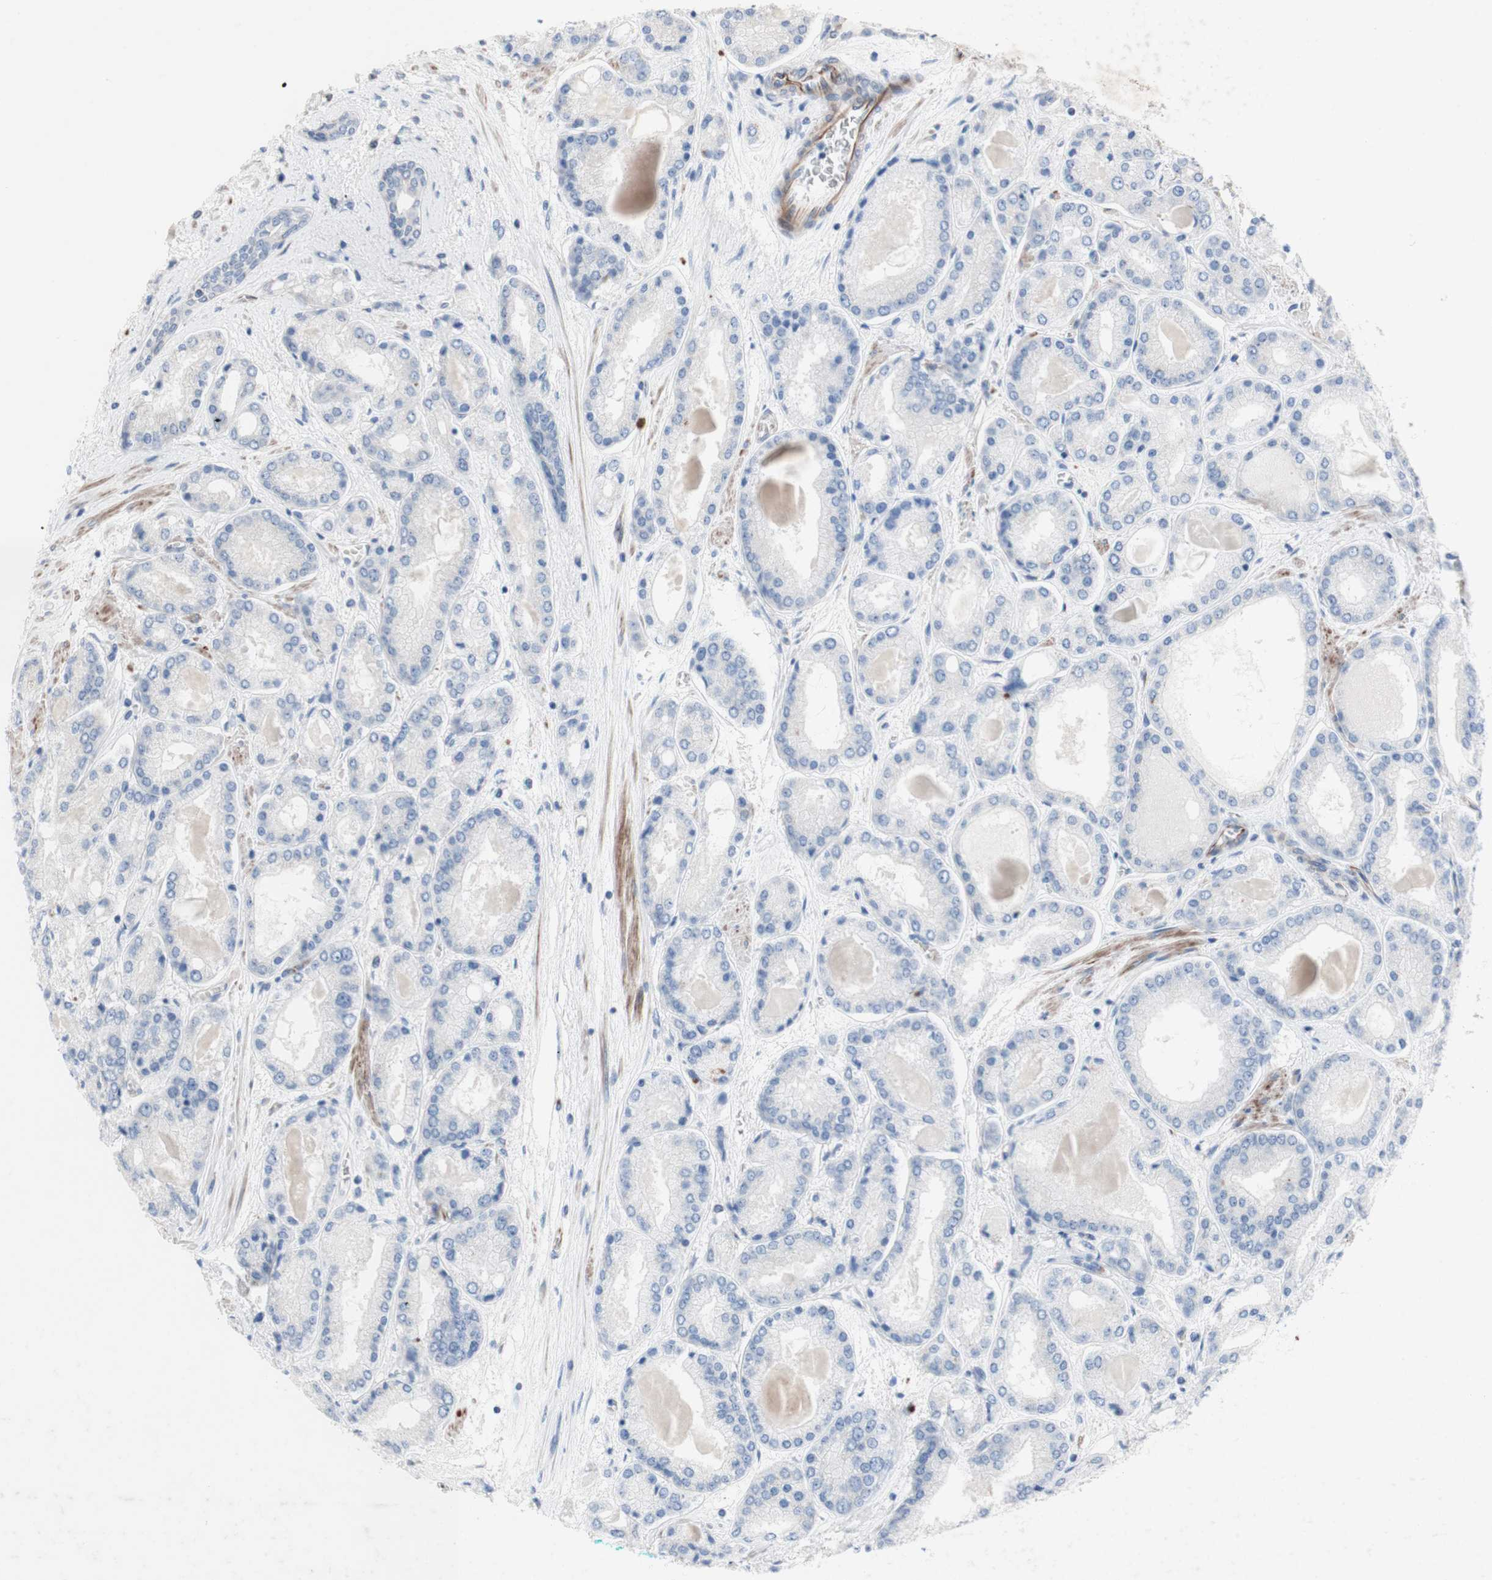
{"staining": {"intensity": "negative", "quantity": "none", "location": "none"}, "tissue": "prostate cancer", "cell_type": "Tumor cells", "image_type": "cancer", "snomed": [{"axis": "morphology", "description": "Adenocarcinoma, High grade"}, {"axis": "topography", "description": "Prostate"}], "caption": "The histopathology image shows no staining of tumor cells in prostate adenocarcinoma (high-grade).", "gene": "AGPAT5", "patient": {"sex": "male", "age": 59}}